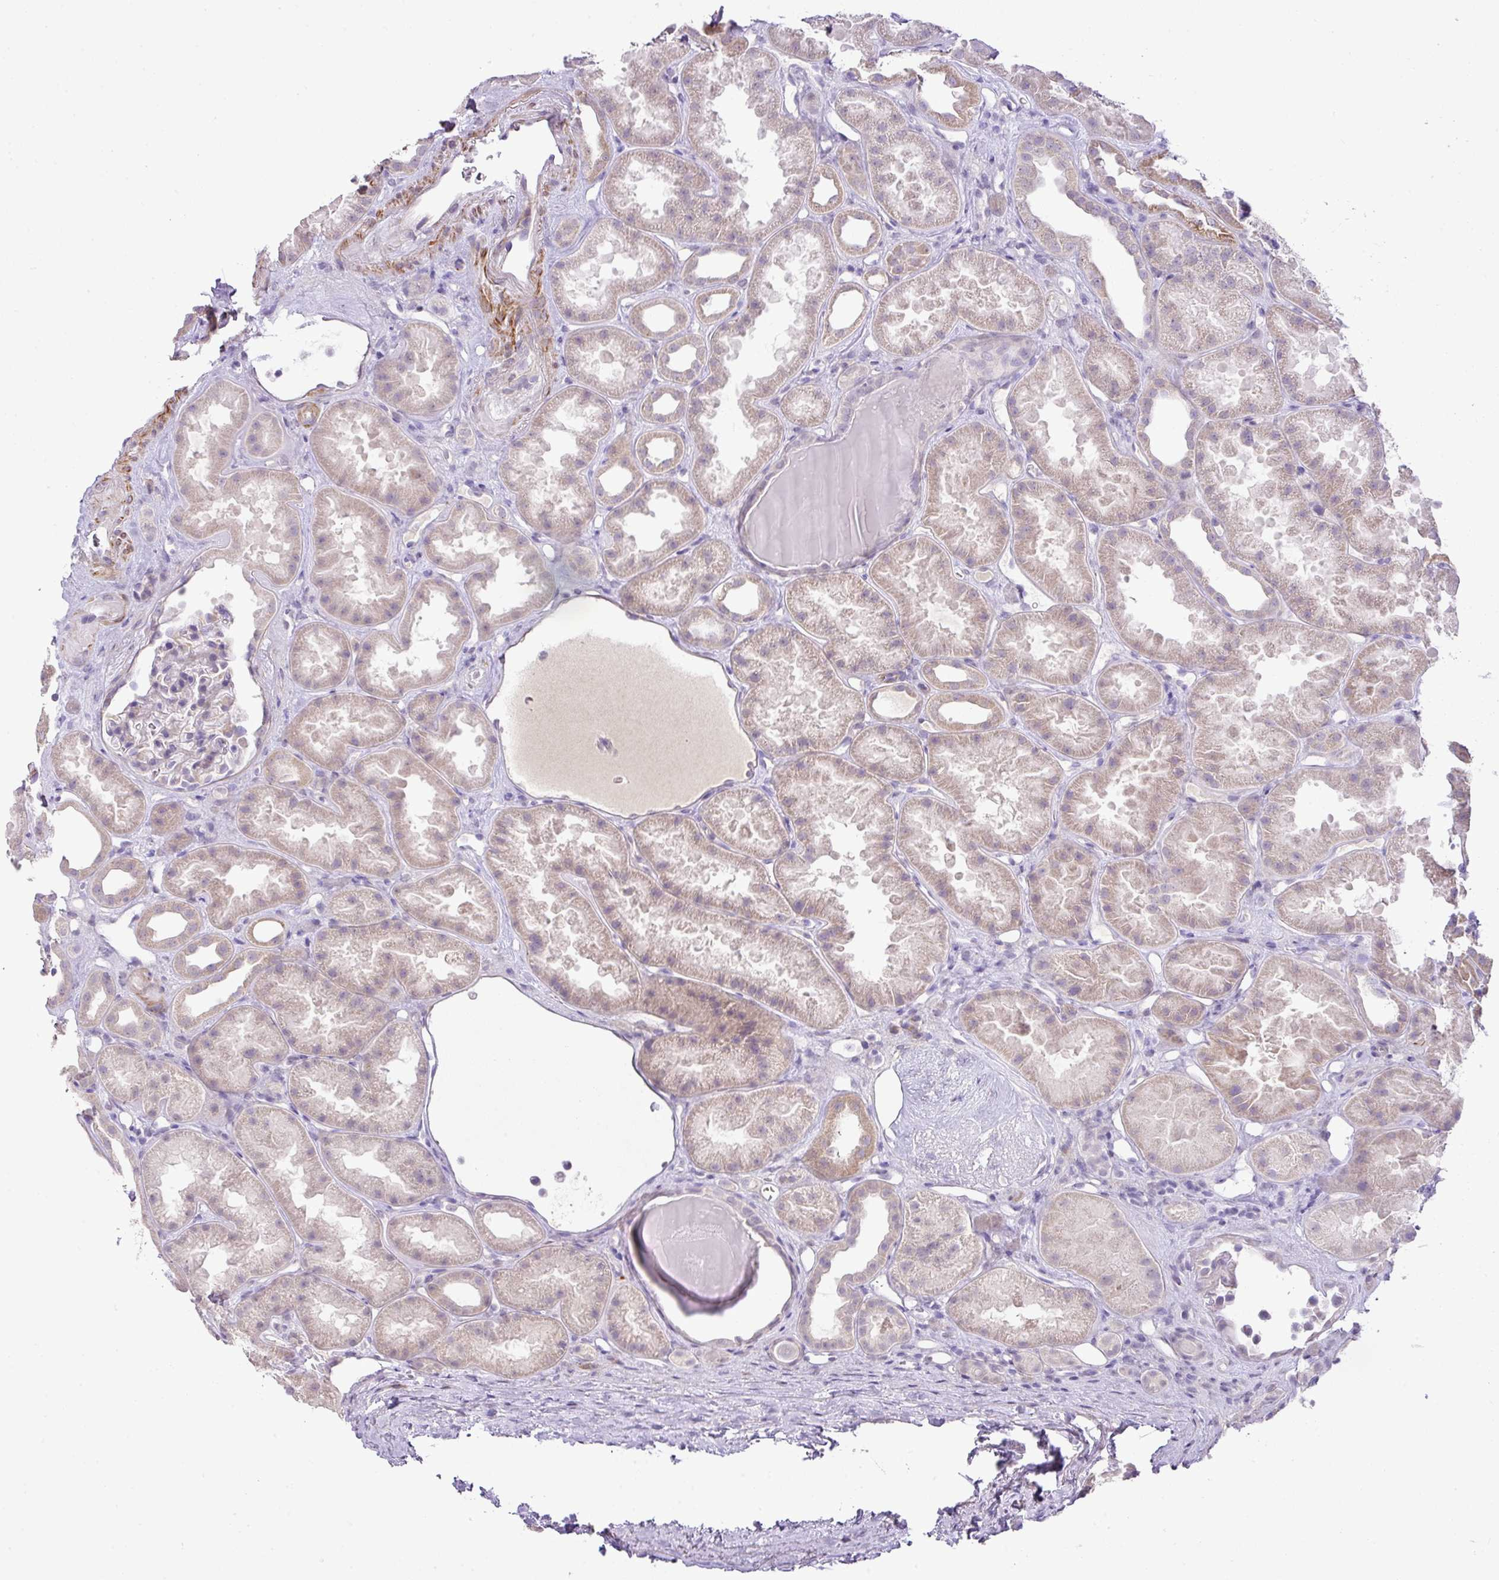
{"staining": {"intensity": "negative", "quantity": "none", "location": "none"}, "tissue": "kidney", "cell_type": "Cells in glomeruli", "image_type": "normal", "snomed": [{"axis": "morphology", "description": "Normal tissue, NOS"}, {"axis": "topography", "description": "Kidney"}], "caption": "A photomicrograph of human kidney is negative for staining in cells in glomeruli. The staining was performed using DAB to visualize the protein expression in brown, while the nuclei were stained in blue with hematoxylin (Magnification: 20x).", "gene": "DIP2A", "patient": {"sex": "male", "age": 61}}